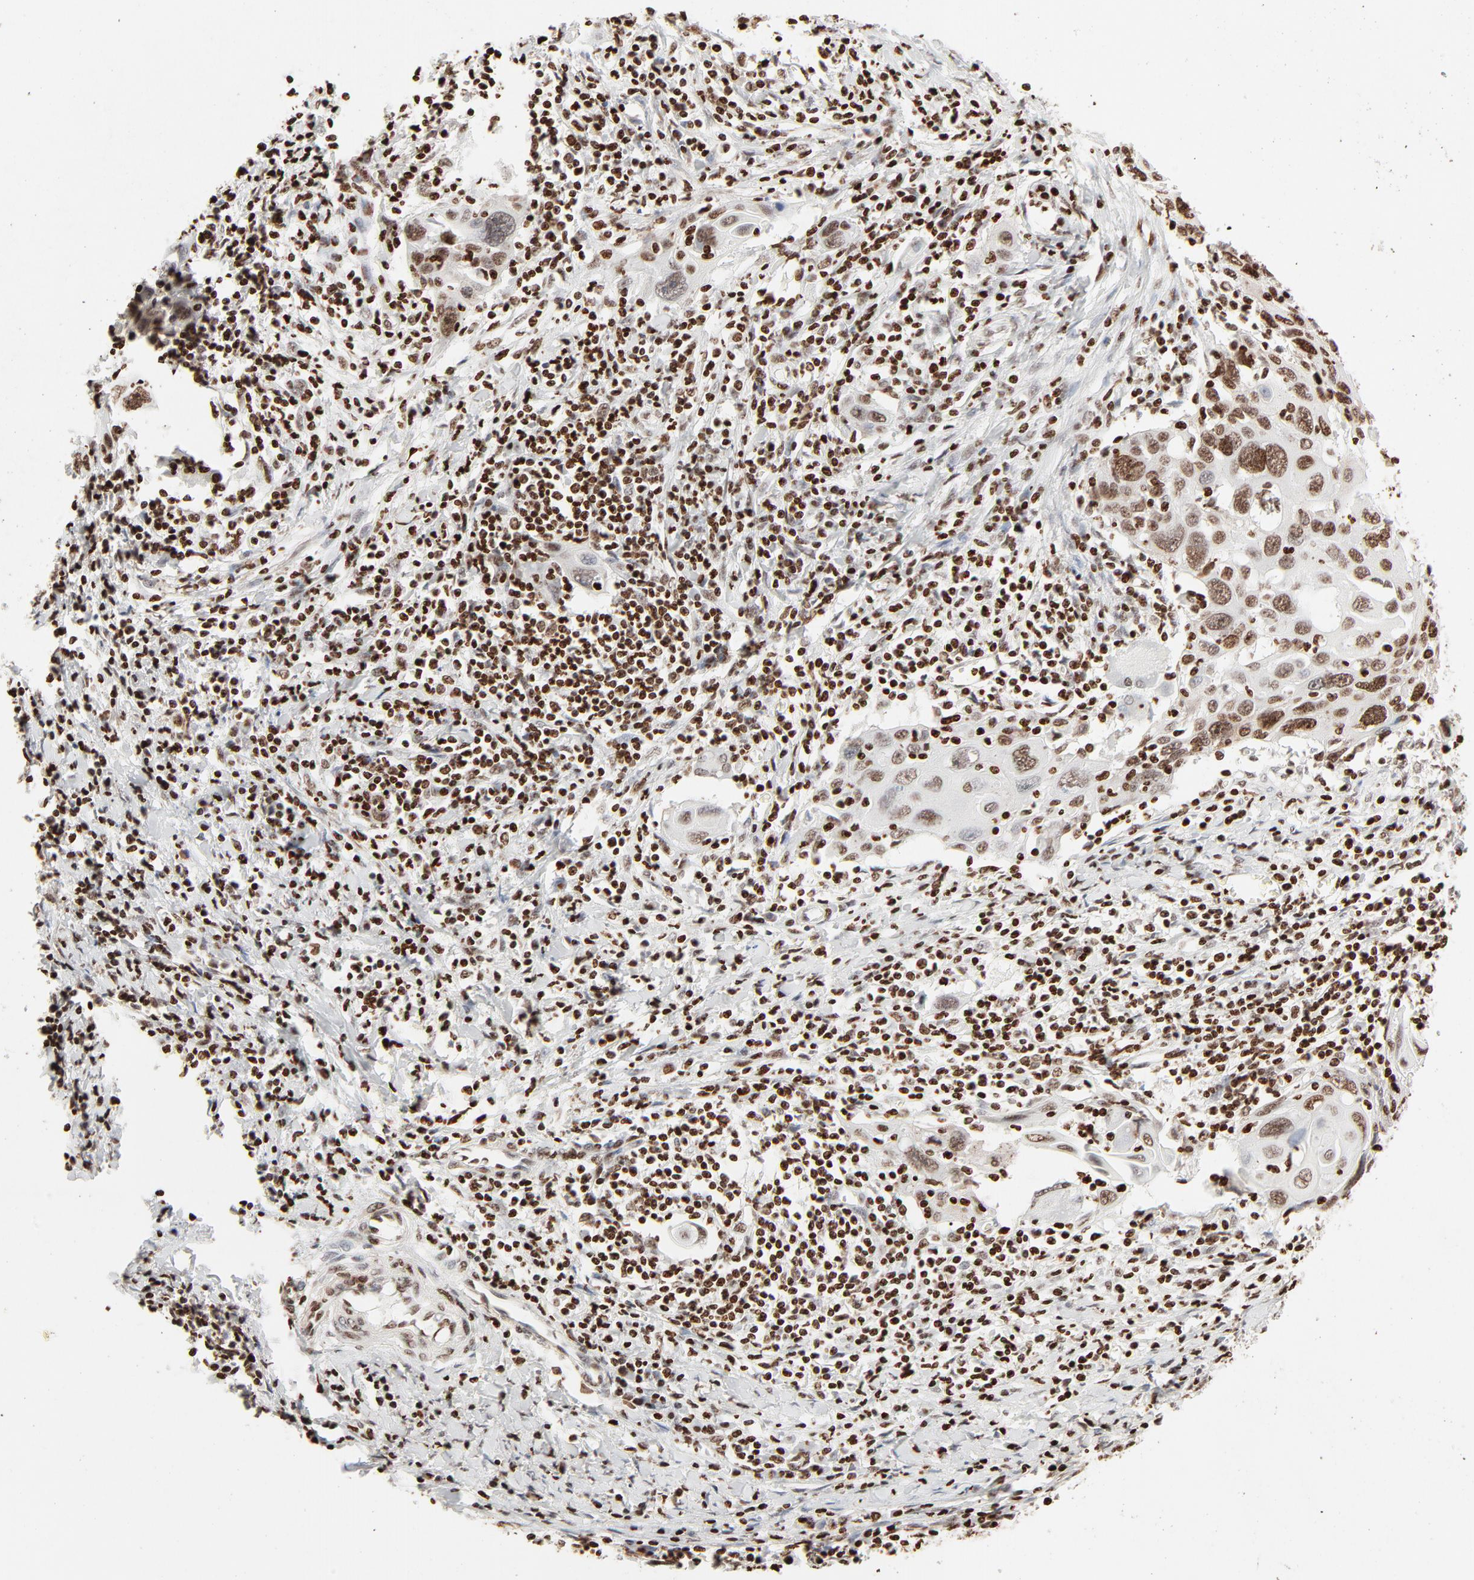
{"staining": {"intensity": "moderate", "quantity": ">75%", "location": "nuclear"}, "tissue": "cervical cancer", "cell_type": "Tumor cells", "image_type": "cancer", "snomed": [{"axis": "morphology", "description": "Squamous cell carcinoma, NOS"}, {"axis": "topography", "description": "Cervix"}], "caption": "This photomicrograph shows cervical cancer stained with immunohistochemistry to label a protein in brown. The nuclear of tumor cells show moderate positivity for the protein. Nuclei are counter-stained blue.", "gene": "HMGB2", "patient": {"sex": "female", "age": 54}}